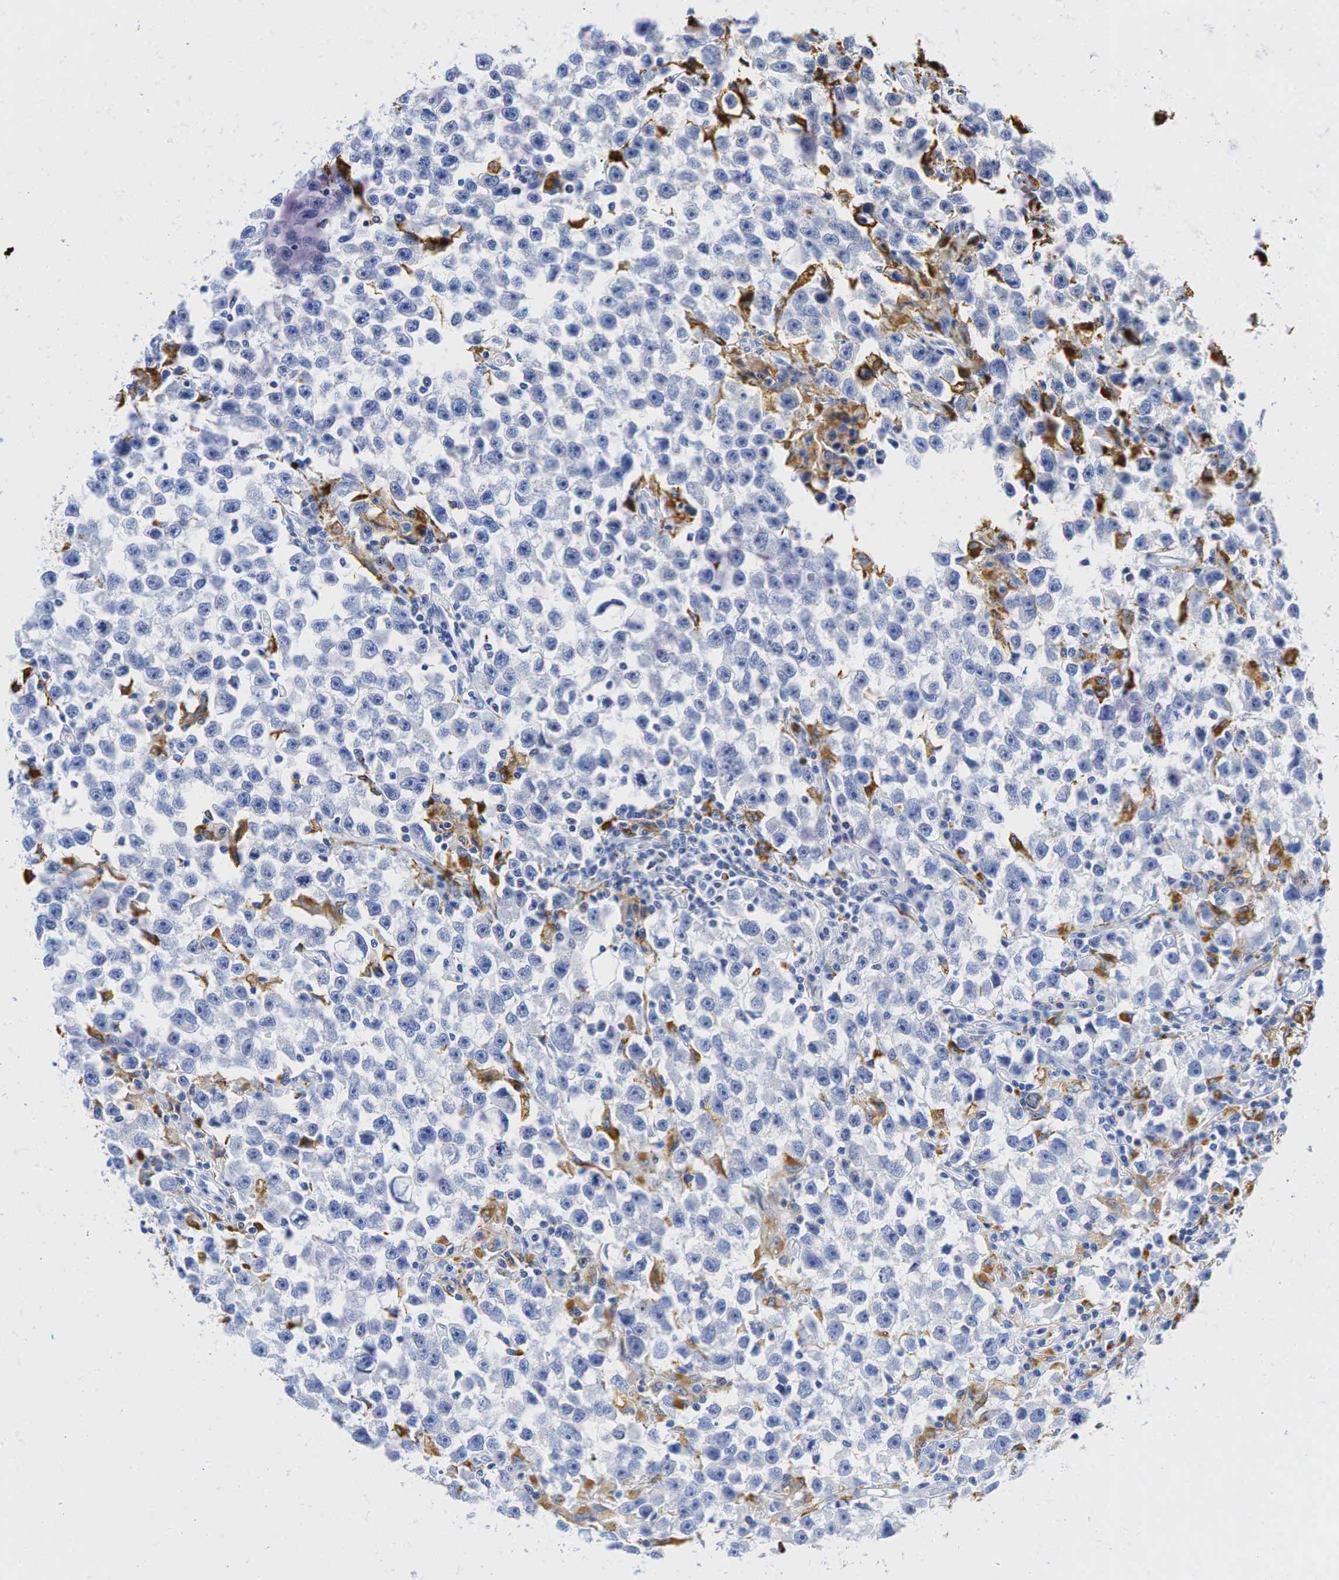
{"staining": {"intensity": "negative", "quantity": "none", "location": "none"}, "tissue": "testis cancer", "cell_type": "Tumor cells", "image_type": "cancer", "snomed": [{"axis": "morphology", "description": "Seminoma, NOS"}, {"axis": "topography", "description": "Testis"}], "caption": "This is an immunohistochemistry histopathology image of human testis cancer. There is no positivity in tumor cells.", "gene": "CD68", "patient": {"sex": "male", "age": 33}}